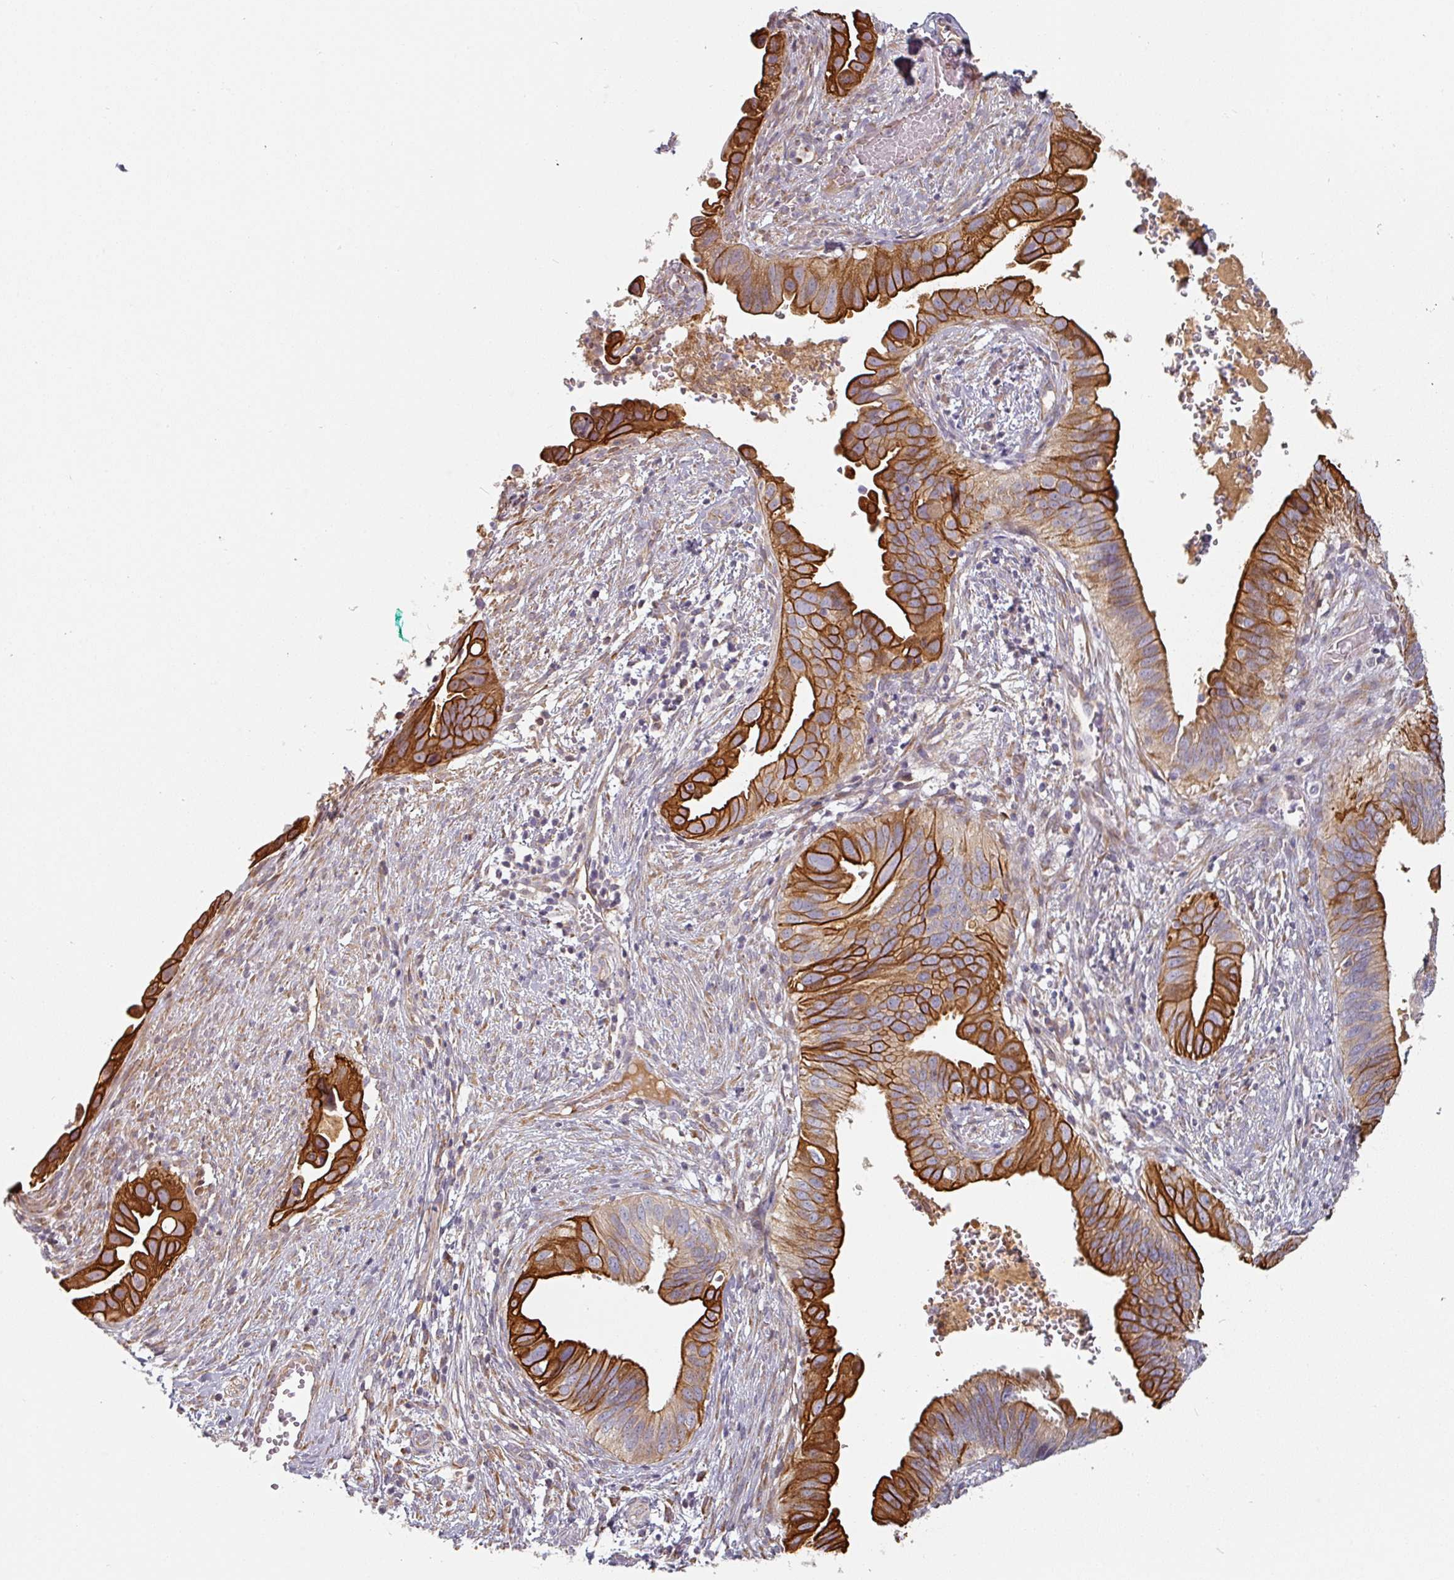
{"staining": {"intensity": "strong", "quantity": "25%-75%", "location": "cytoplasmic/membranous"}, "tissue": "cervical cancer", "cell_type": "Tumor cells", "image_type": "cancer", "snomed": [{"axis": "morphology", "description": "Adenocarcinoma, NOS"}, {"axis": "topography", "description": "Cervix"}], "caption": "Immunohistochemistry staining of adenocarcinoma (cervical), which shows high levels of strong cytoplasmic/membranous positivity in about 25%-75% of tumor cells indicating strong cytoplasmic/membranous protein positivity. The staining was performed using DAB (brown) for protein detection and nuclei were counterstained in hematoxylin (blue).", "gene": "CEP78", "patient": {"sex": "female", "age": 42}}